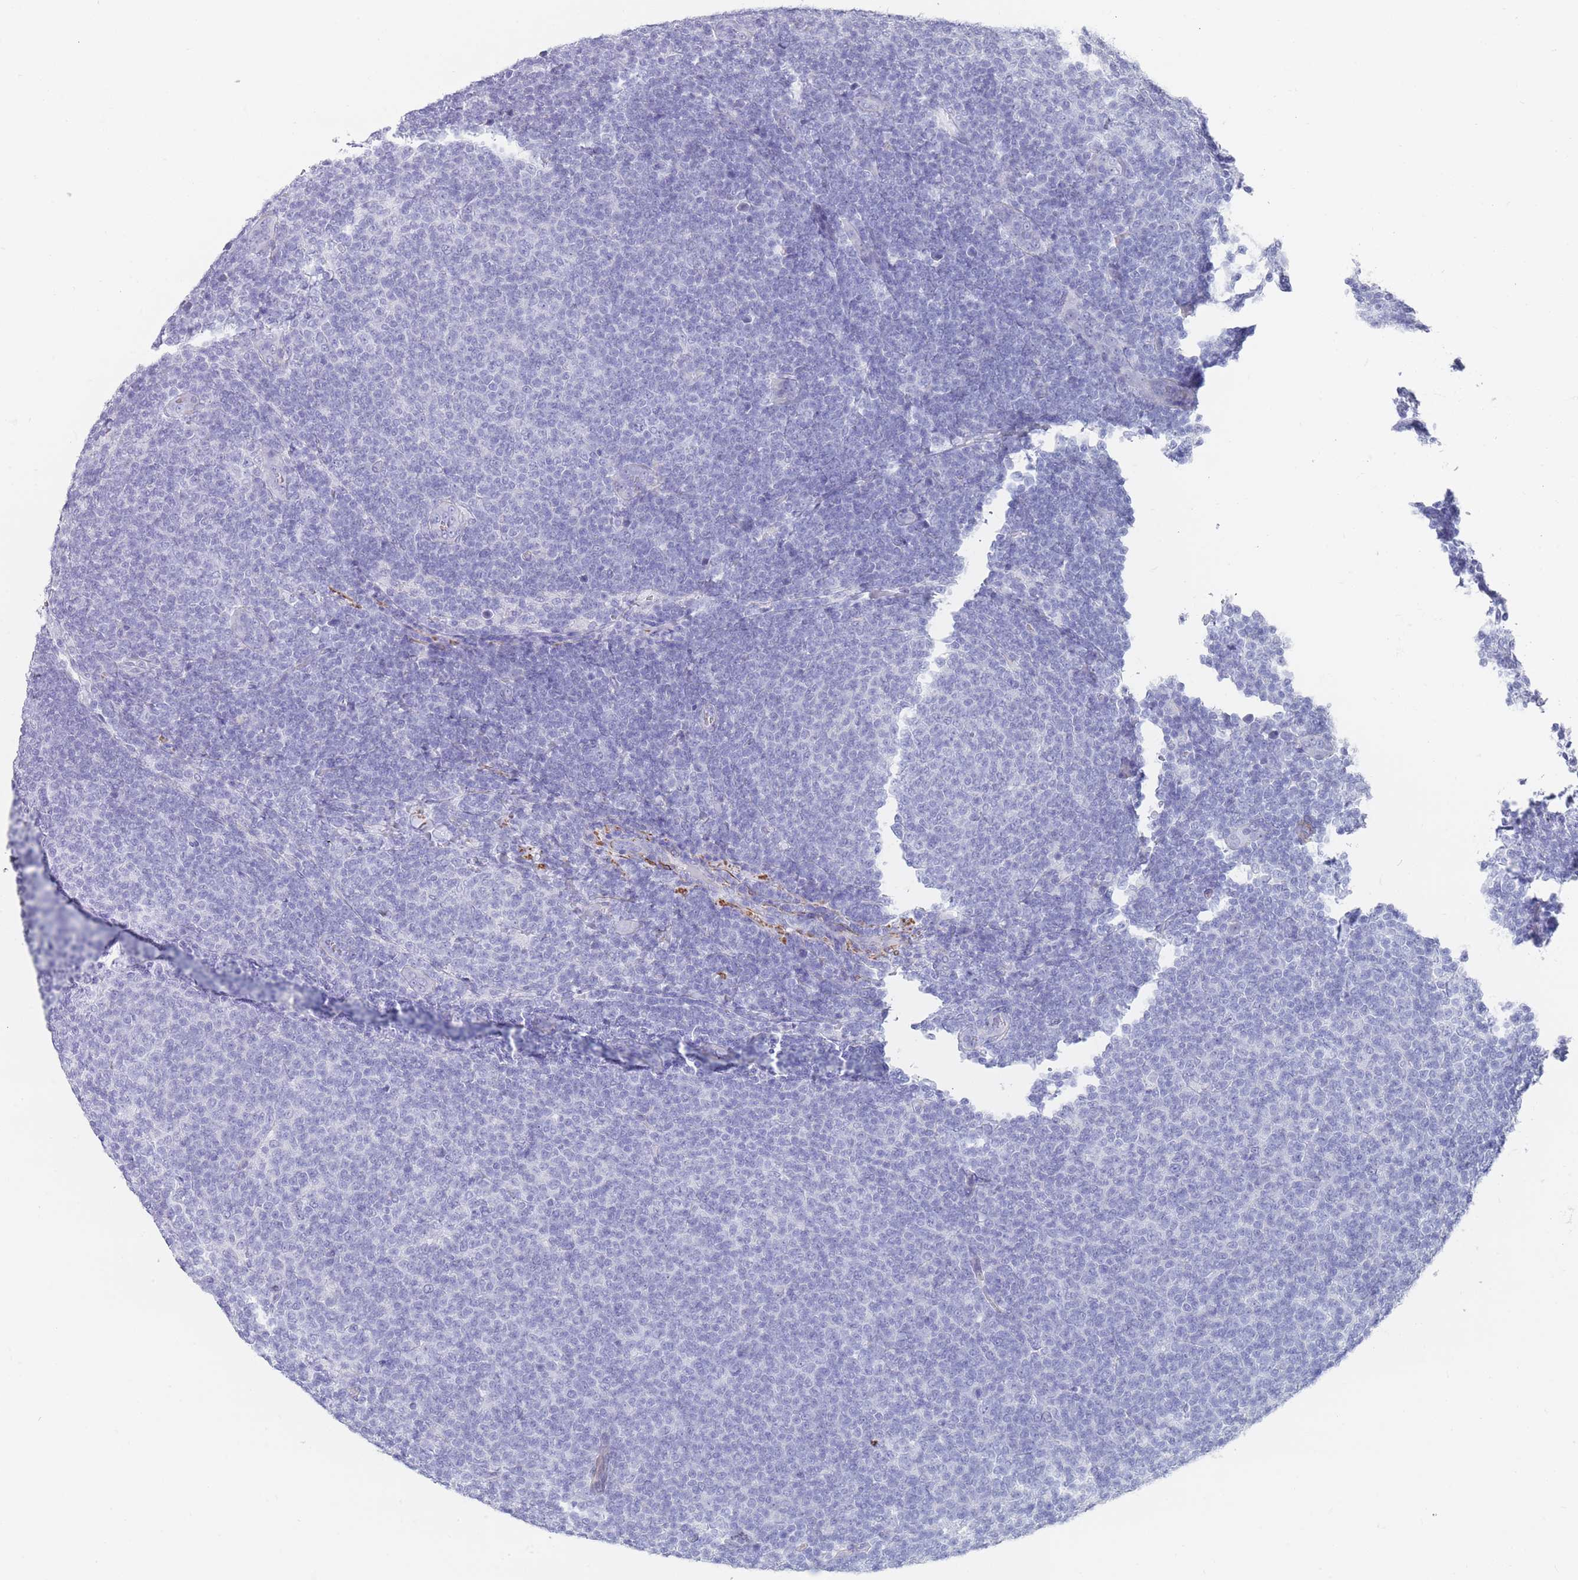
{"staining": {"intensity": "negative", "quantity": "none", "location": "none"}, "tissue": "lymphoma", "cell_type": "Tumor cells", "image_type": "cancer", "snomed": [{"axis": "morphology", "description": "Malignant lymphoma, non-Hodgkin's type, Low grade"}, {"axis": "topography", "description": "Lymph node"}], "caption": "High magnification brightfield microscopy of lymphoma stained with DAB (3,3'-diaminobenzidine) (brown) and counterstained with hematoxylin (blue): tumor cells show no significant expression.", "gene": "FPGS", "patient": {"sex": "male", "age": 66}}